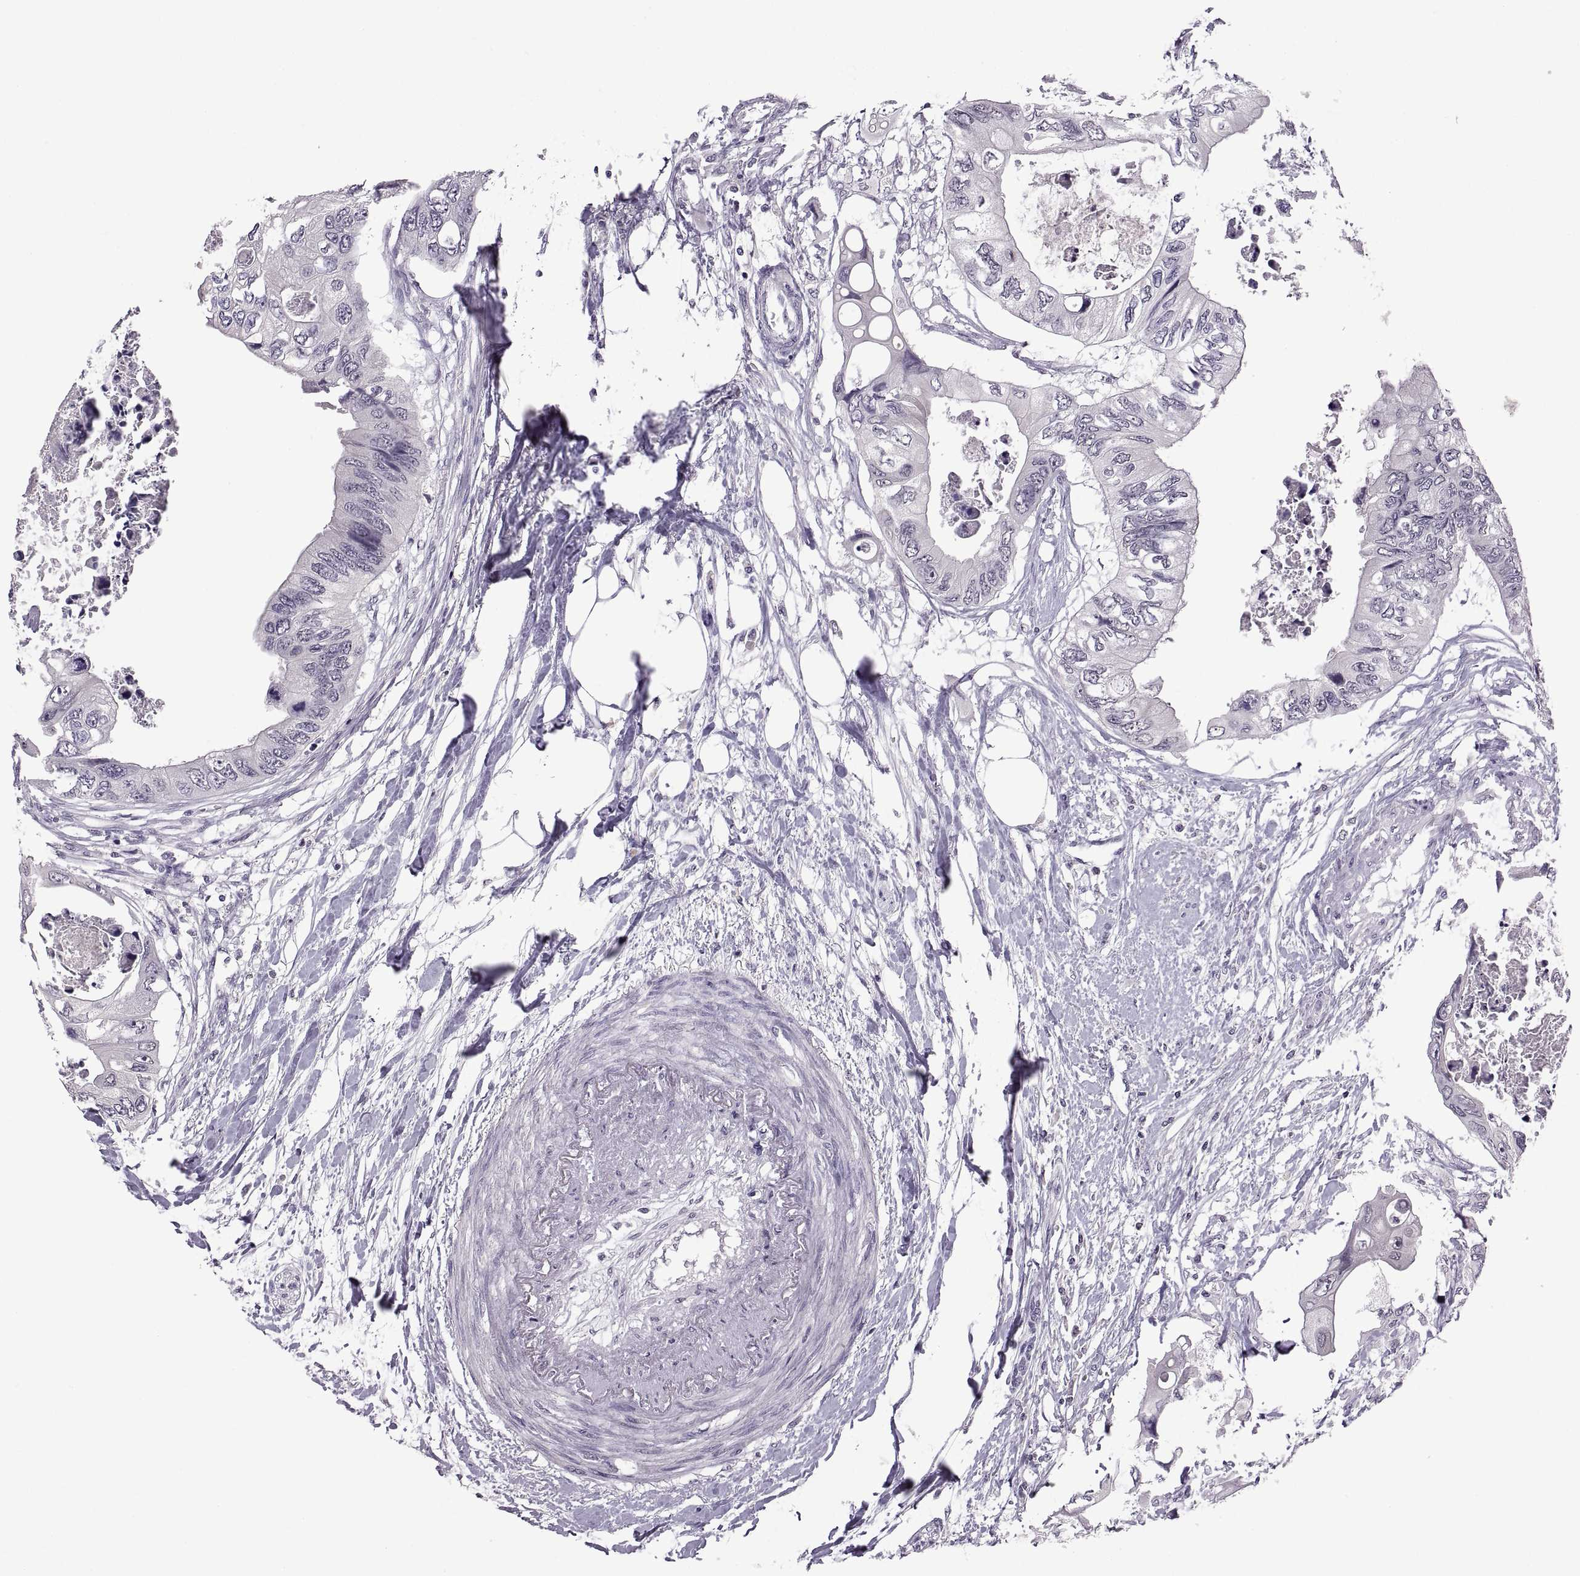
{"staining": {"intensity": "negative", "quantity": "none", "location": "none"}, "tissue": "colorectal cancer", "cell_type": "Tumor cells", "image_type": "cancer", "snomed": [{"axis": "morphology", "description": "Adenocarcinoma, NOS"}, {"axis": "topography", "description": "Rectum"}], "caption": "This is an immunohistochemistry (IHC) photomicrograph of adenocarcinoma (colorectal). There is no expression in tumor cells.", "gene": "NEK2", "patient": {"sex": "male", "age": 63}}